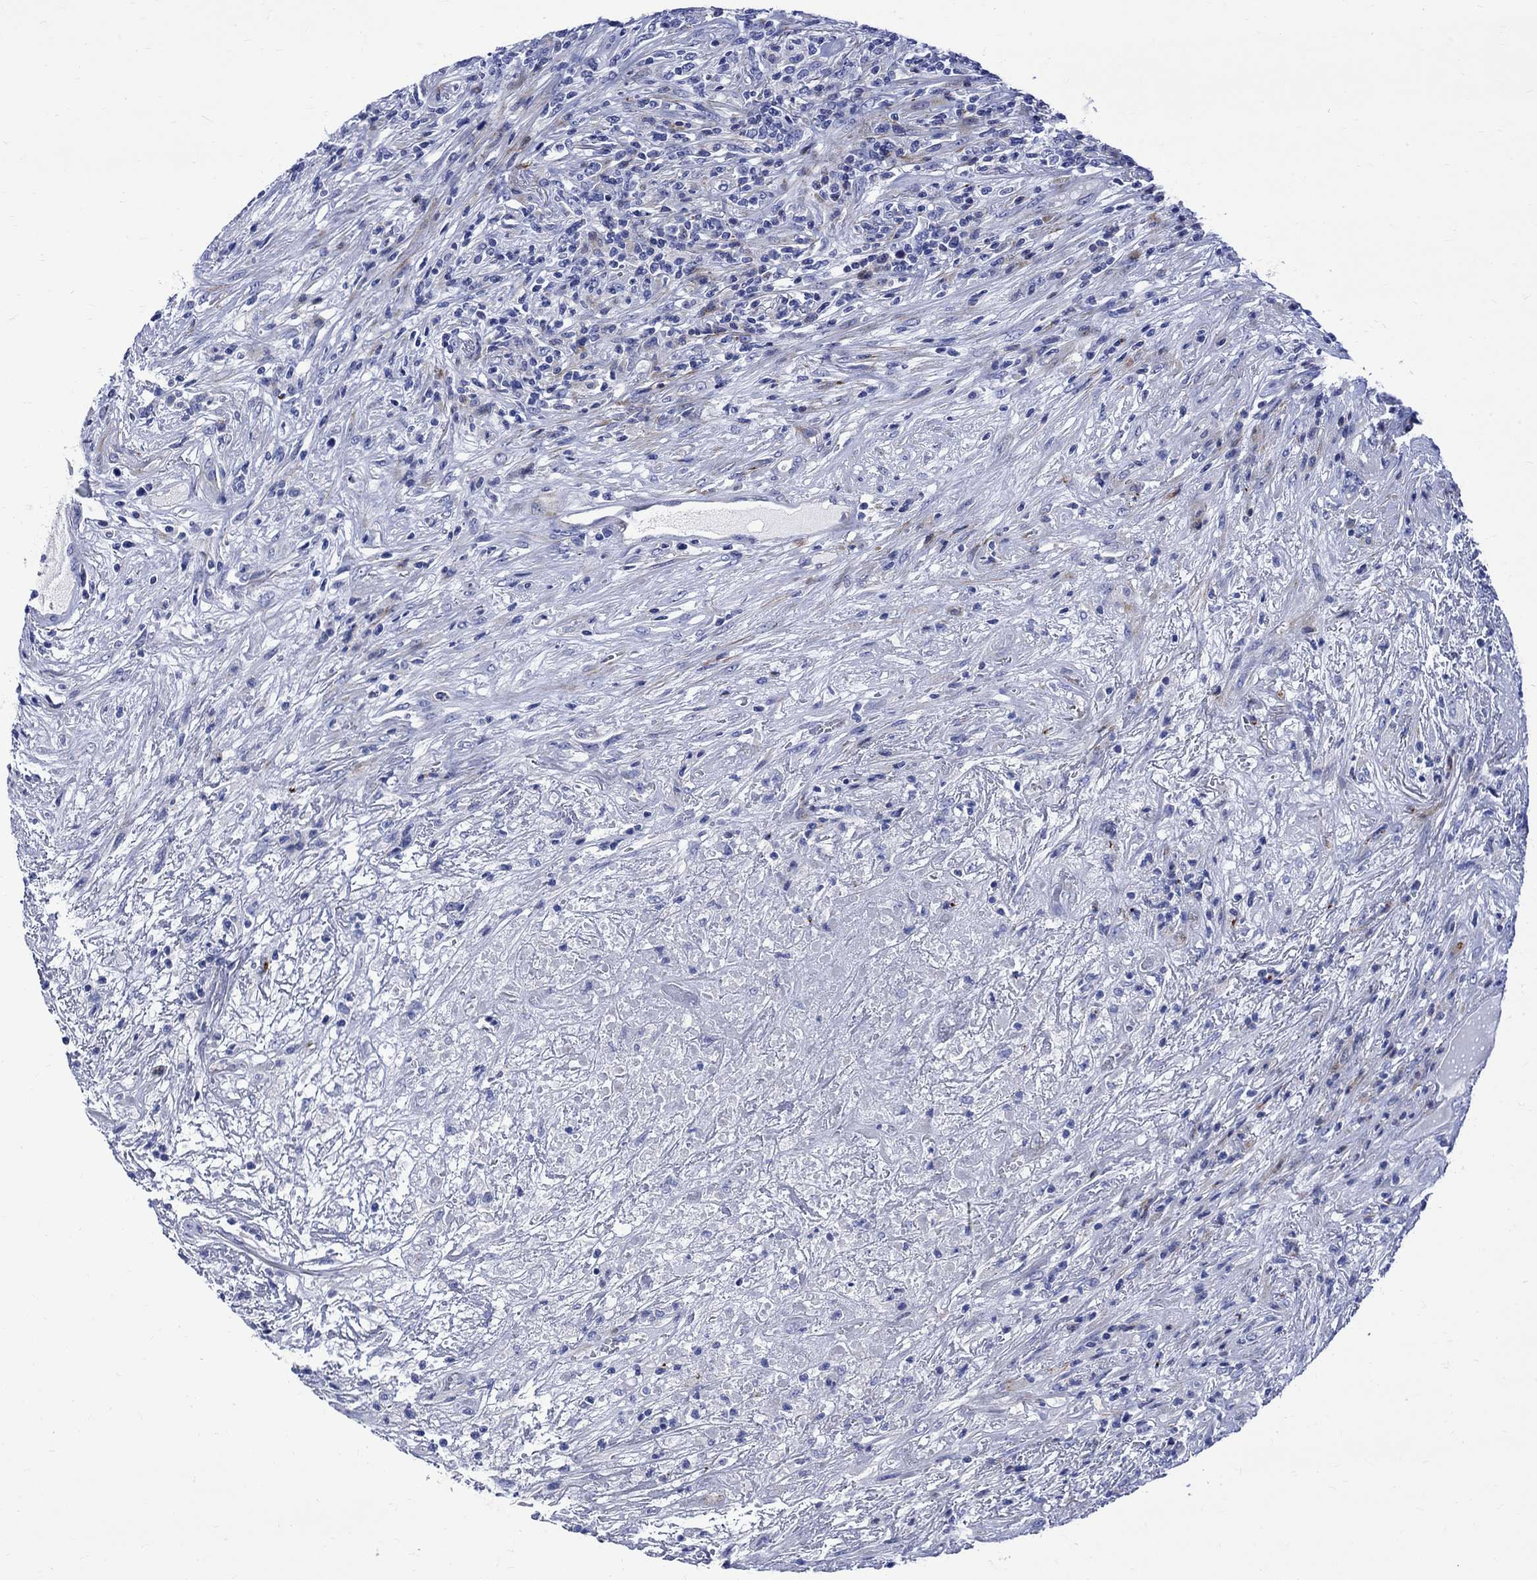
{"staining": {"intensity": "negative", "quantity": "none", "location": "none"}, "tissue": "lymphoma", "cell_type": "Tumor cells", "image_type": "cancer", "snomed": [{"axis": "morphology", "description": "Malignant lymphoma, non-Hodgkin's type, High grade"}, {"axis": "topography", "description": "Lung"}], "caption": "High magnification brightfield microscopy of lymphoma stained with DAB (brown) and counterstained with hematoxylin (blue): tumor cells show no significant expression.", "gene": "PARVB", "patient": {"sex": "male", "age": 79}}